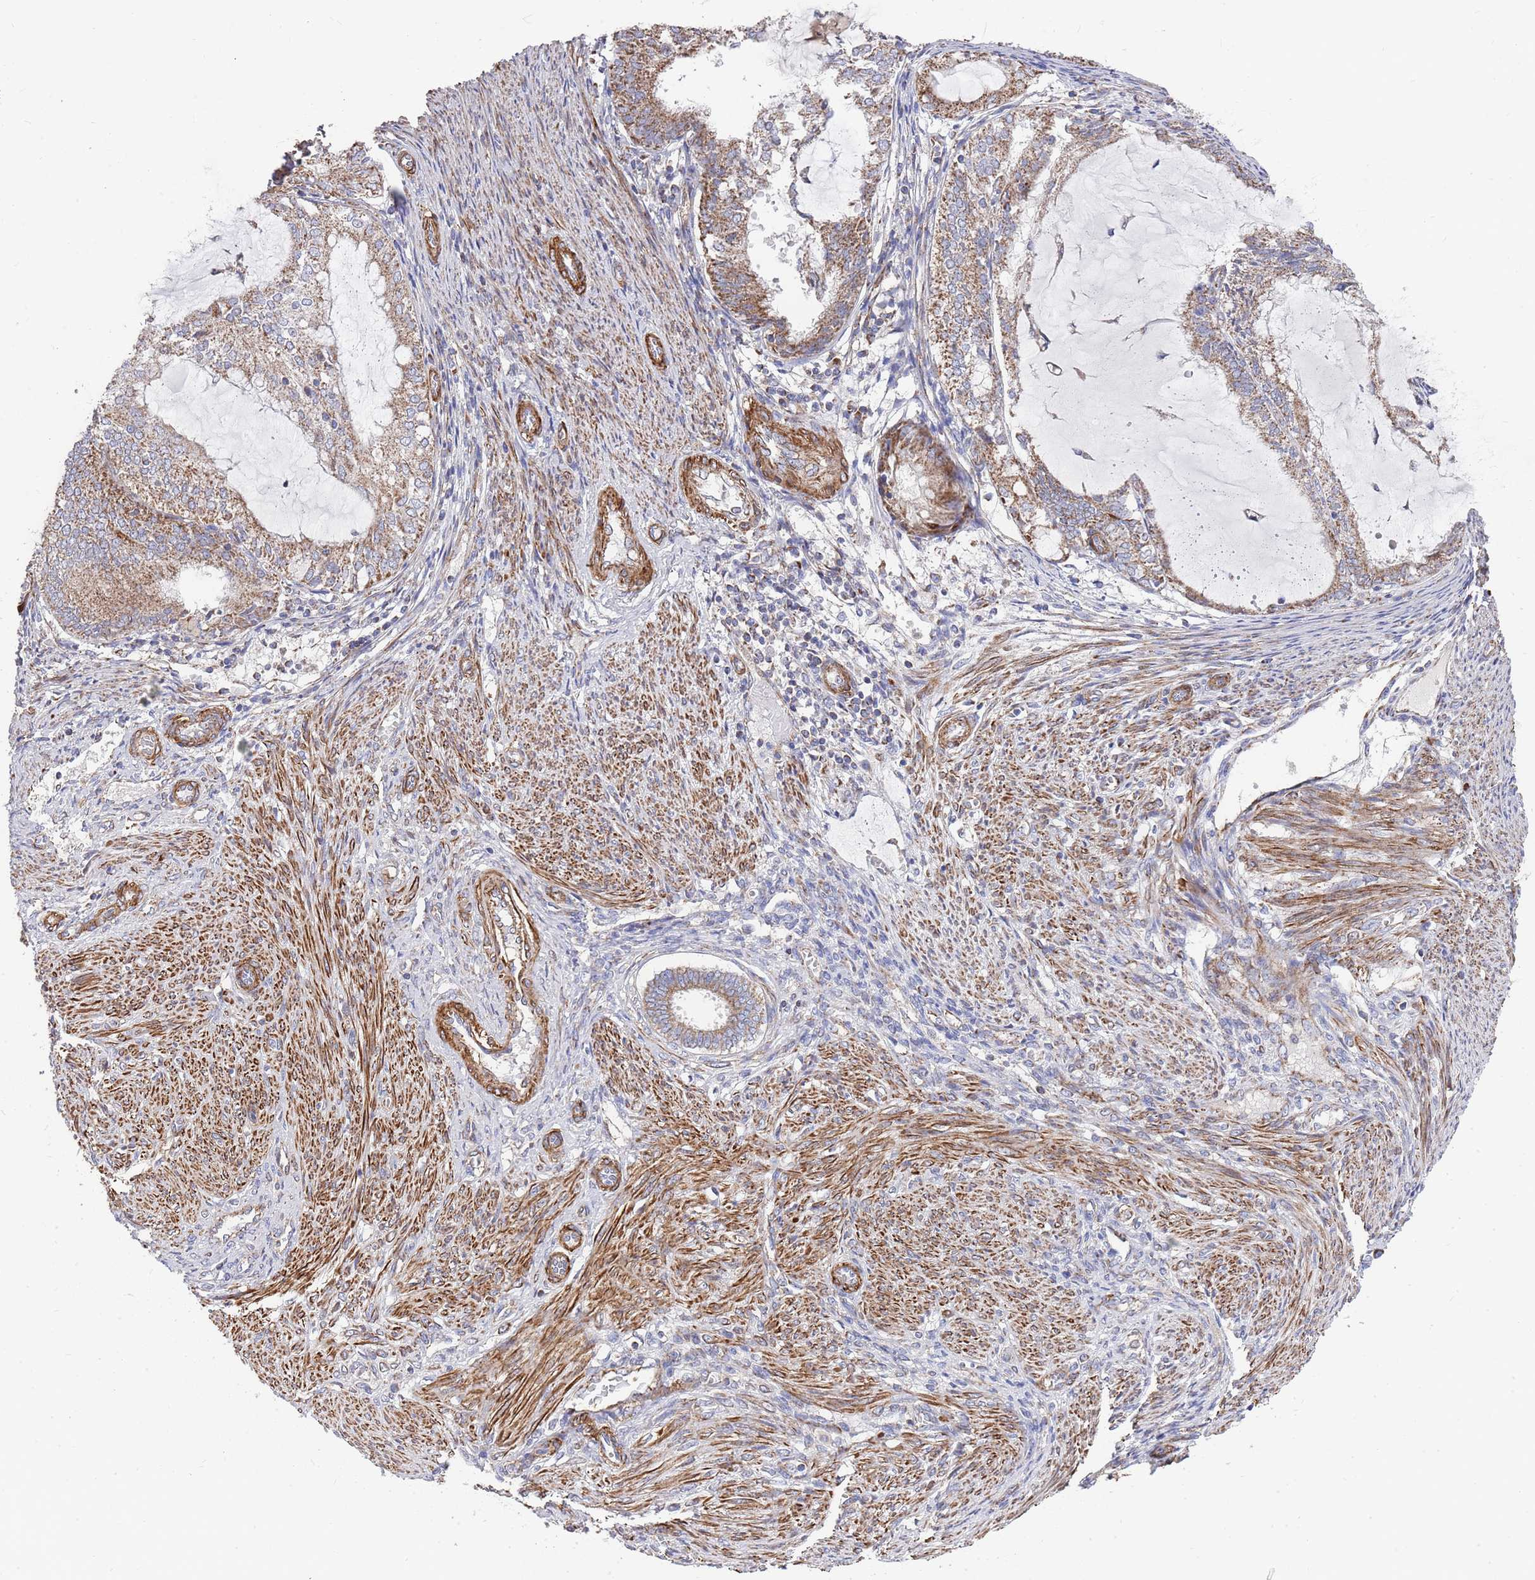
{"staining": {"intensity": "moderate", "quantity": "25%-75%", "location": "cytoplasmic/membranous"}, "tissue": "endometrial cancer", "cell_type": "Tumor cells", "image_type": "cancer", "snomed": [{"axis": "morphology", "description": "Adenocarcinoma, NOS"}, {"axis": "topography", "description": "Endometrium"}], "caption": "Moderate cytoplasmic/membranous protein staining is appreciated in about 25%-75% of tumor cells in endometrial cancer (adenocarcinoma). The protein of interest is stained brown, and the nuclei are stained in blue (DAB IHC with brightfield microscopy, high magnification).", "gene": "WDFY3", "patient": {"sex": "female", "age": 81}}